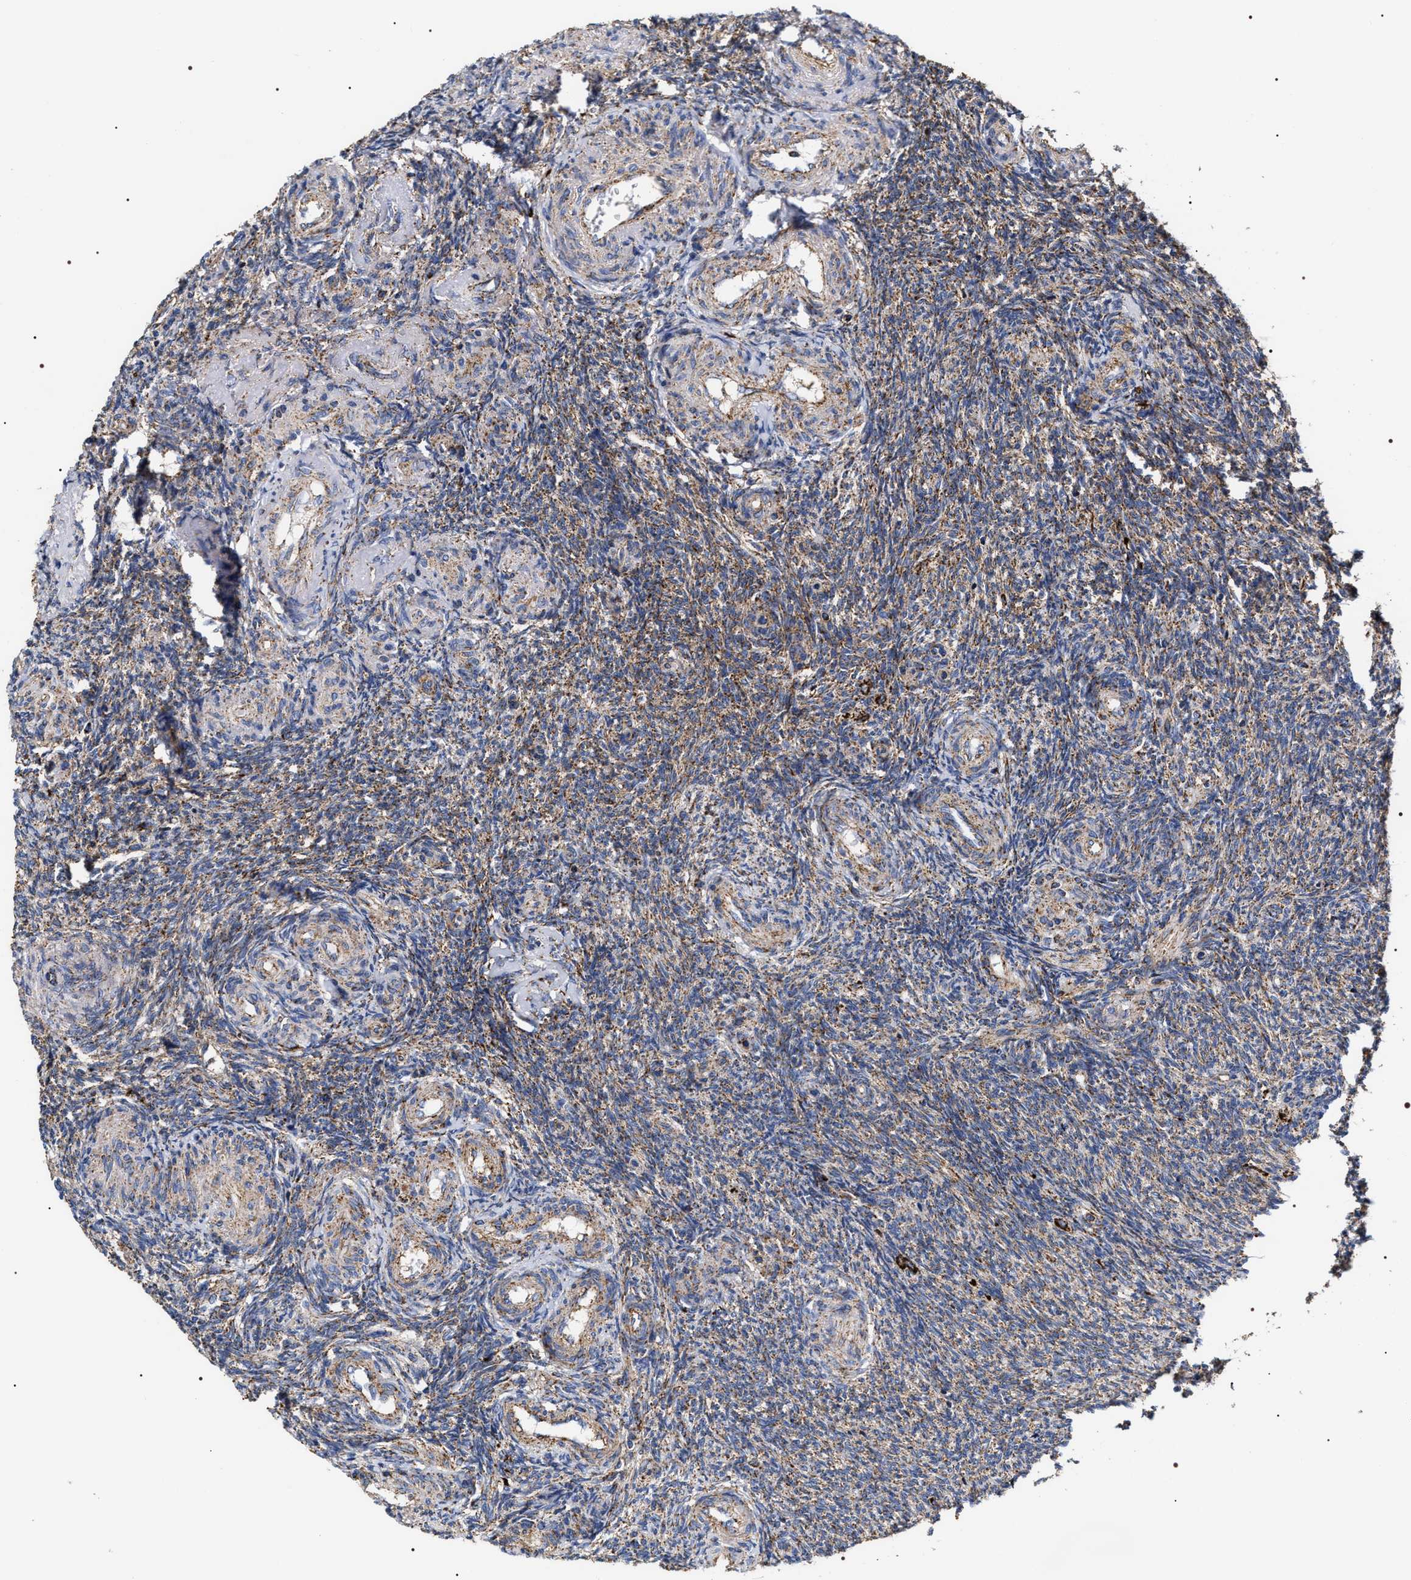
{"staining": {"intensity": "strong", "quantity": ">75%", "location": "cytoplasmic/membranous"}, "tissue": "ovary", "cell_type": "Follicle cells", "image_type": "normal", "snomed": [{"axis": "morphology", "description": "Normal tissue, NOS"}, {"axis": "topography", "description": "Ovary"}], "caption": "Brown immunohistochemical staining in unremarkable ovary displays strong cytoplasmic/membranous staining in approximately >75% of follicle cells. (Stains: DAB (3,3'-diaminobenzidine) in brown, nuclei in blue, Microscopy: brightfield microscopy at high magnification).", "gene": "COG5", "patient": {"sex": "female", "age": 41}}